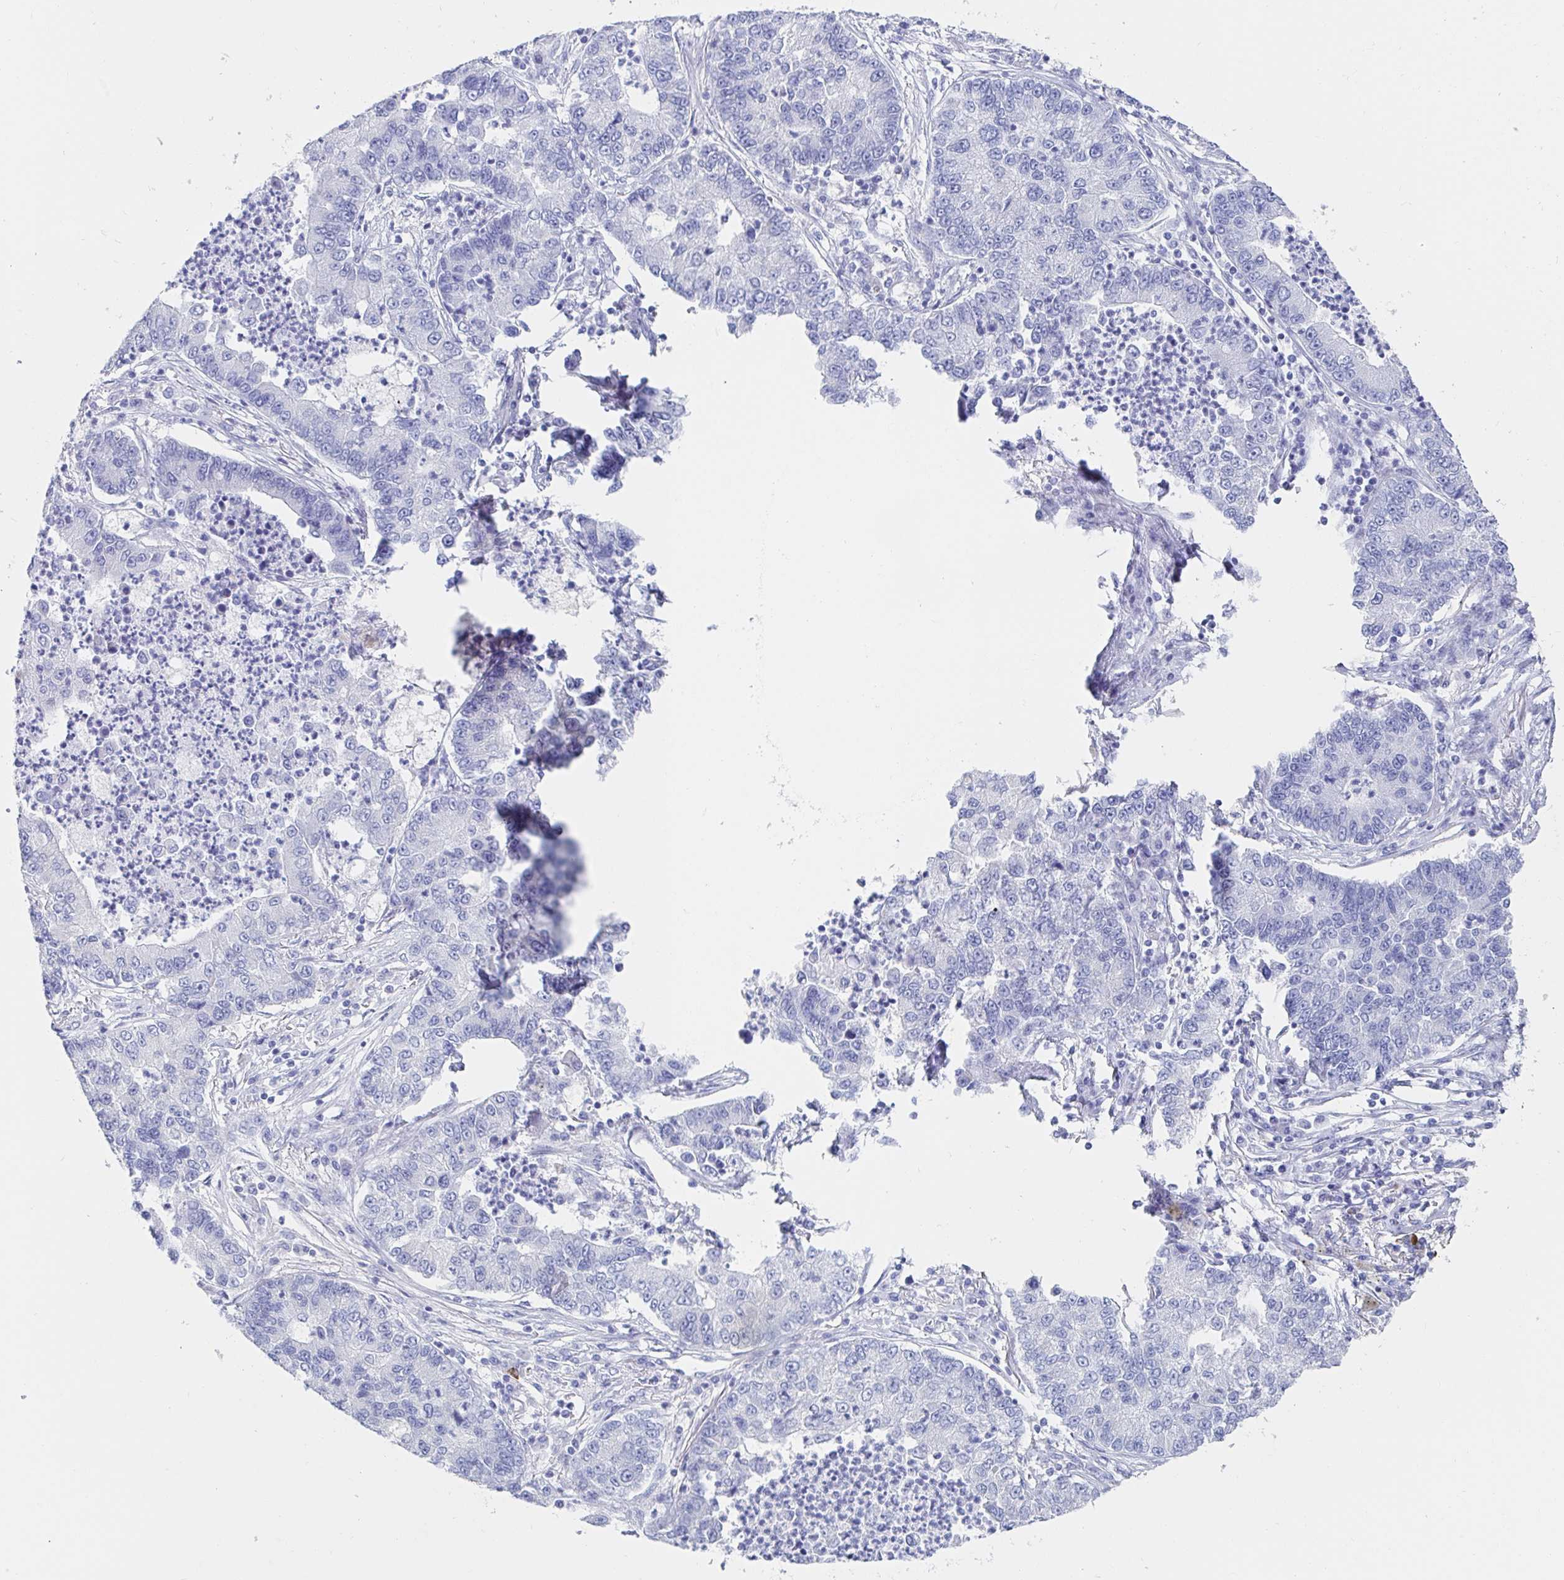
{"staining": {"intensity": "negative", "quantity": "none", "location": "none"}, "tissue": "lung cancer", "cell_type": "Tumor cells", "image_type": "cancer", "snomed": [{"axis": "morphology", "description": "Adenocarcinoma, NOS"}, {"axis": "topography", "description": "Lung"}], "caption": "This is a photomicrograph of immunohistochemistry staining of lung cancer (adenocarcinoma), which shows no positivity in tumor cells.", "gene": "PACSIN1", "patient": {"sex": "female", "age": 57}}